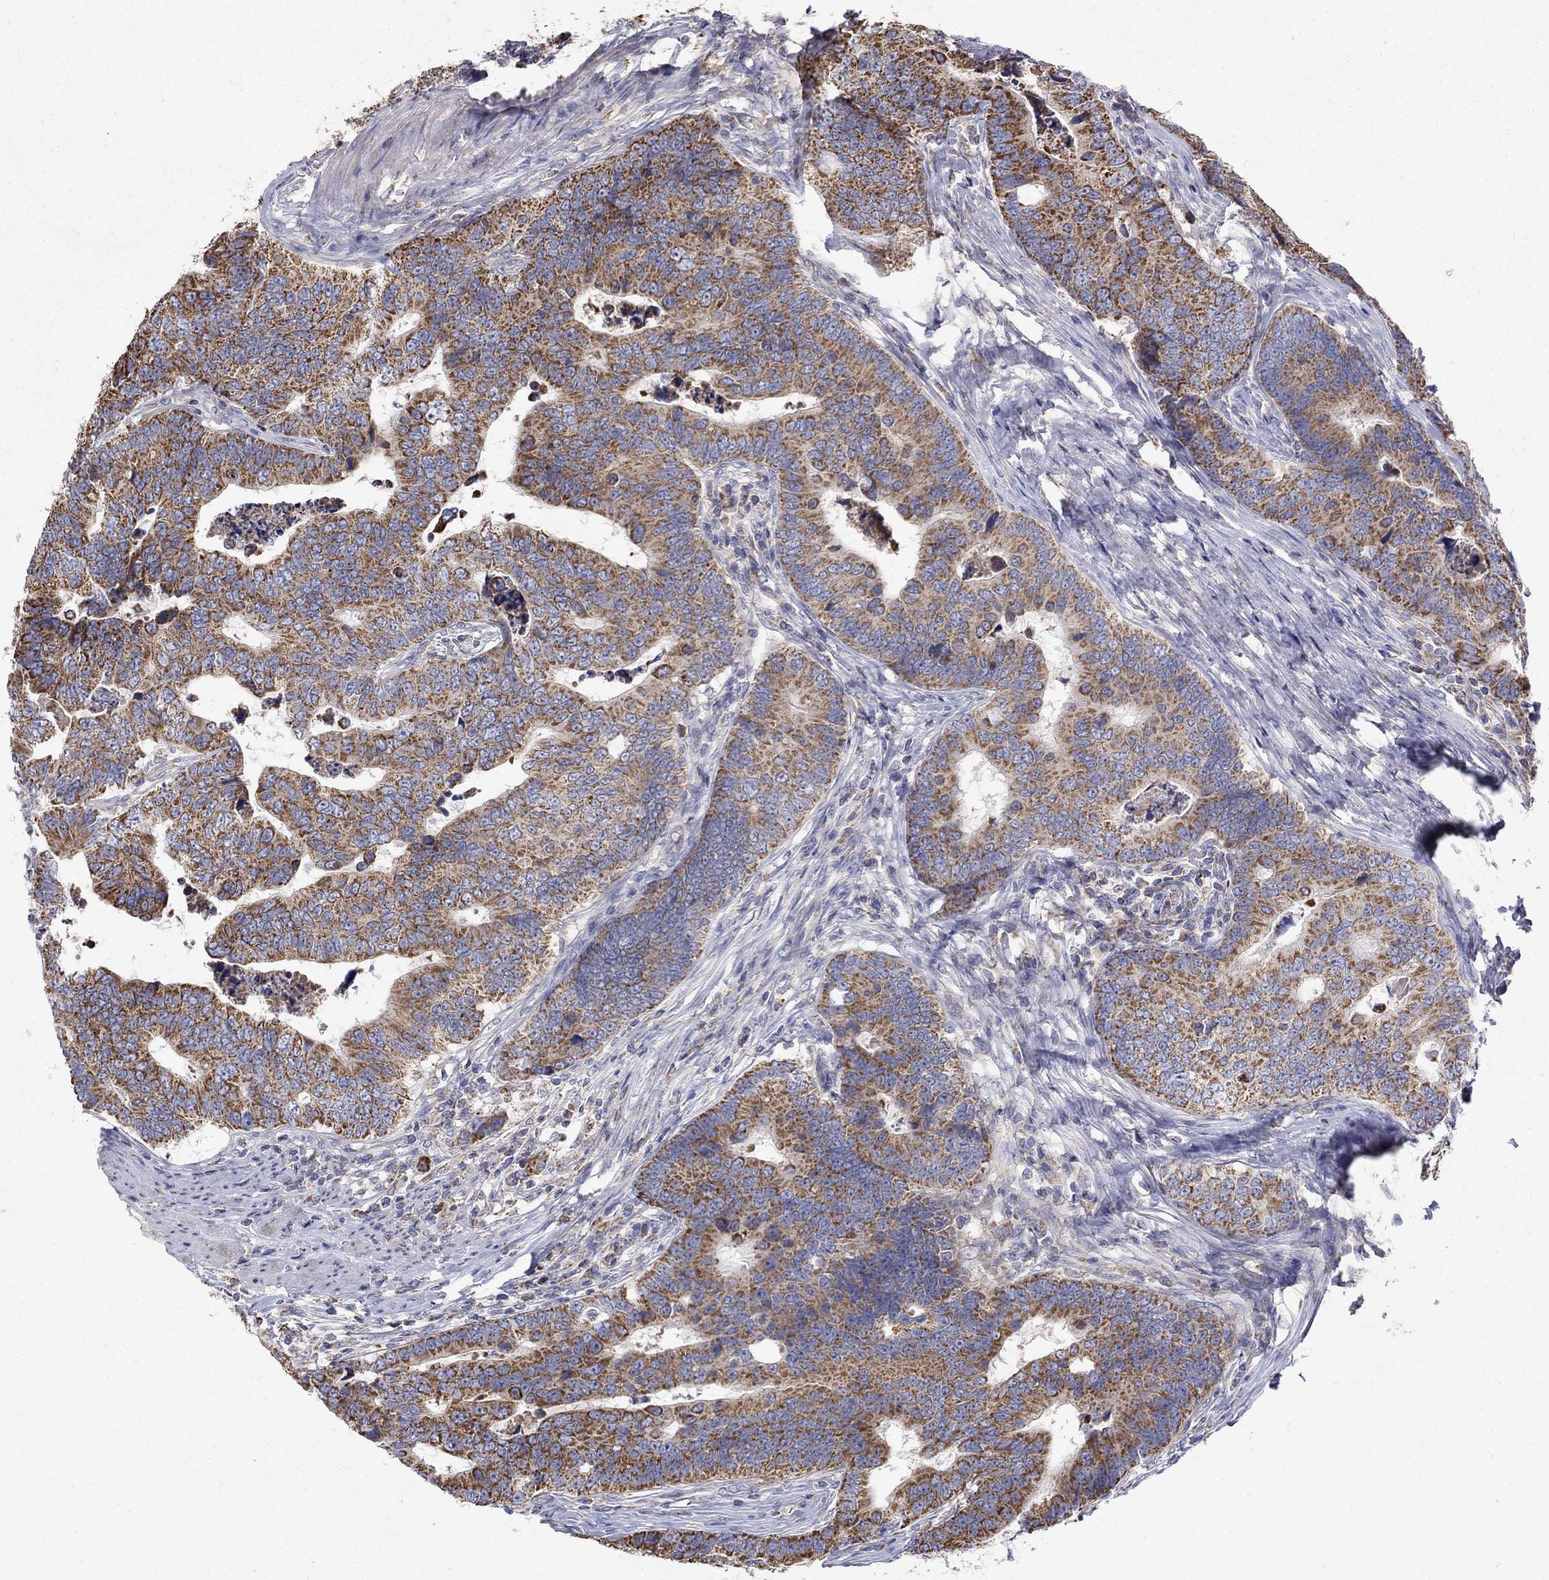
{"staining": {"intensity": "strong", "quantity": "25%-75%", "location": "cytoplasmic/membranous"}, "tissue": "colorectal cancer", "cell_type": "Tumor cells", "image_type": "cancer", "snomed": [{"axis": "morphology", "description": "Adenocarcinoma, NOS"}, {"axis": "topography", "description": "Colon"}], "caption": "This photomicrograph reveals immunohistochemistry (IHC) staining of human colorectal cancer (adenocarcinoma), with high strong cytoplasmic/membranous positivity in about 25%-75% of tumor cells.", "gene": "HPS5", "patient": {"sex": "female", "age": 72}}